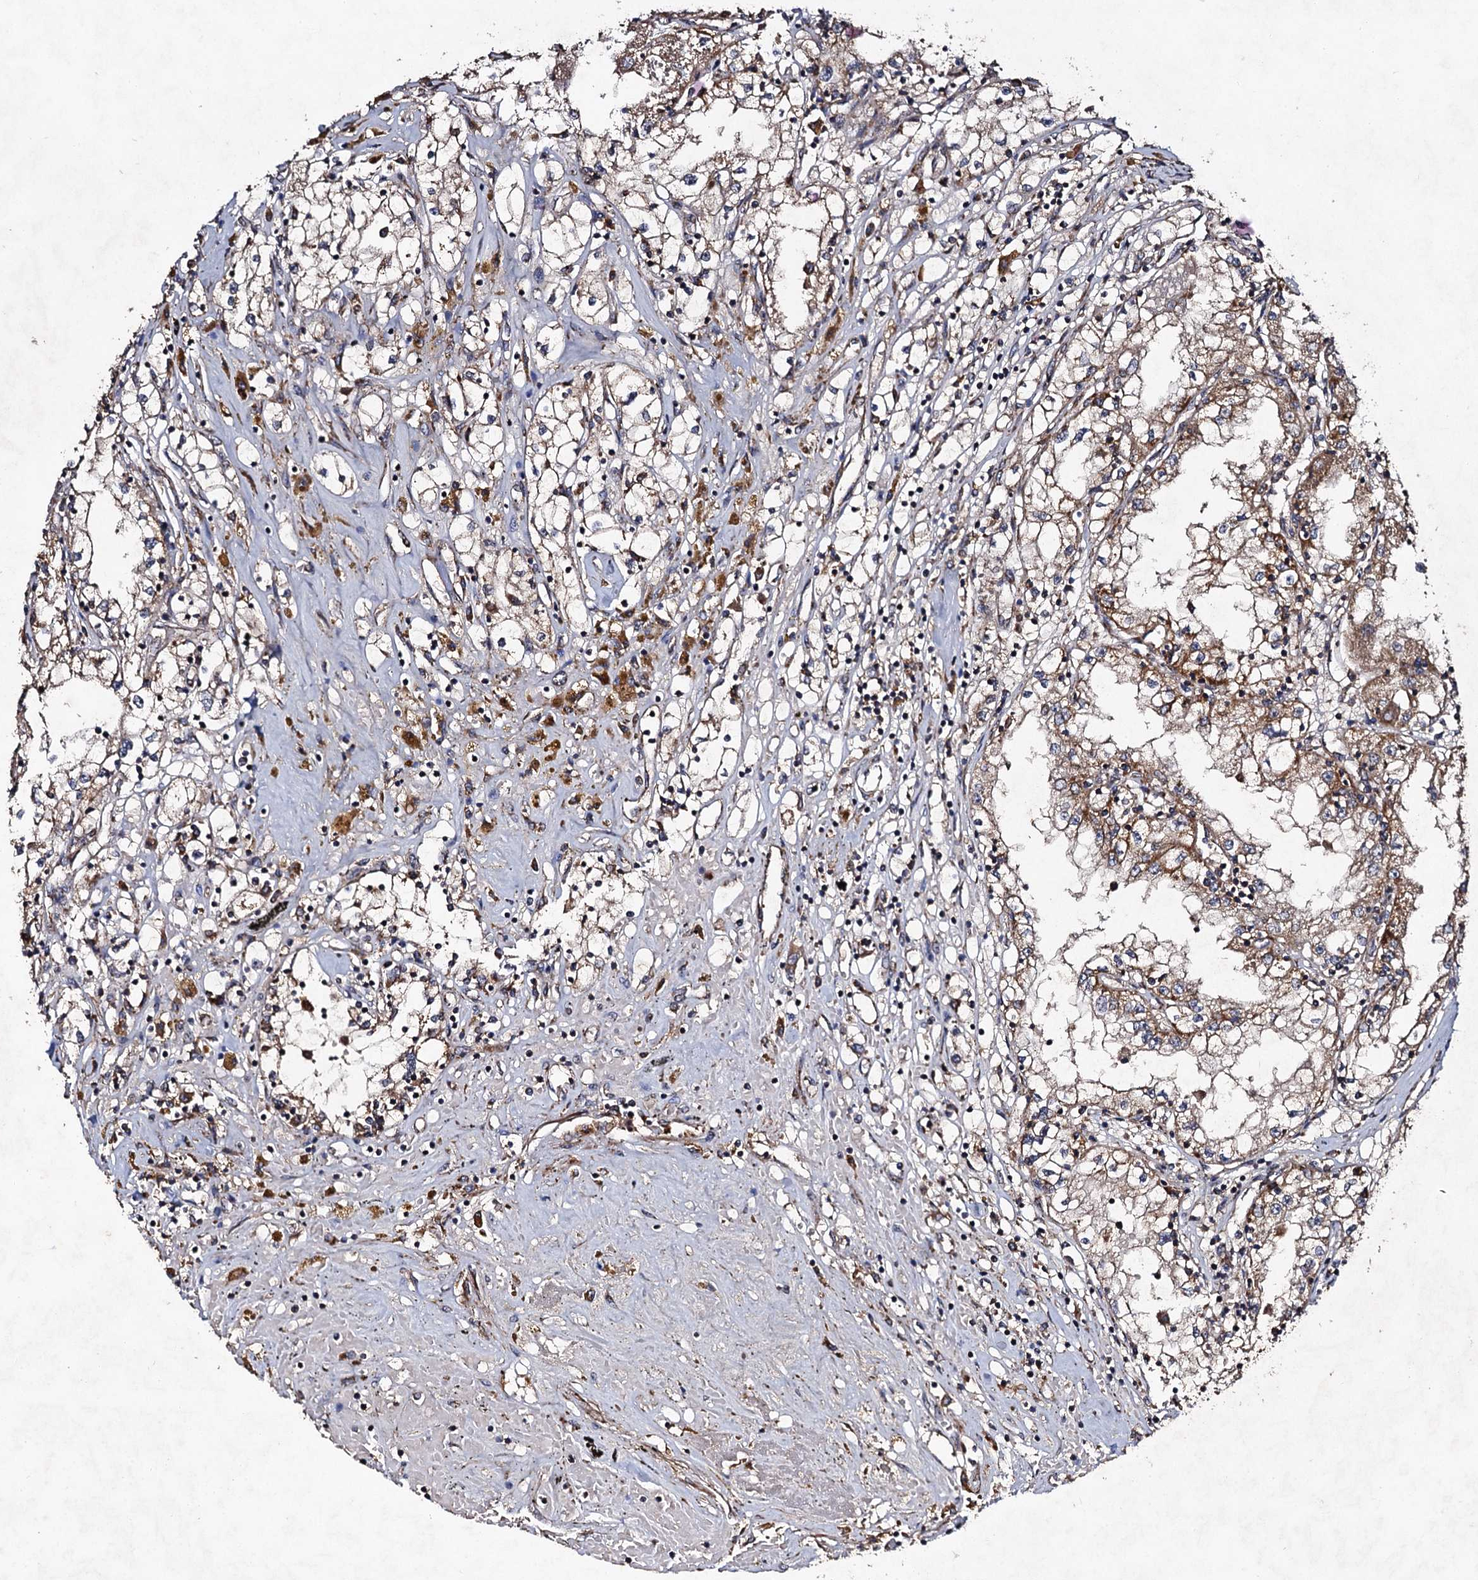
{"staining": {"intensity": "moderate", "quantity": "25%-75%", "location": "cytoplasmic/membranous"}, "tissue": "renal cancer", "cell_type": "Tumor cells", "image_type": "cancer", "snomed": [{"axis": "morphology", "description": "Adenocarcinoma, NOS"}, {"axis": "topography", "description": "Kidney"}], "caption": "Immunohistochemistry histopathology image of neoplastic tissue: human adenocarcinoma (renal) stained using immunohistochemistry displays medium levels of moderate protein expression localized specifically in the cytoplasmic/membranous of tumor cells, appearing as a cytoplasmic/membranous brown color.", "gene": "NDUFA13", "patient": {"sex": "male", "age": 56}}